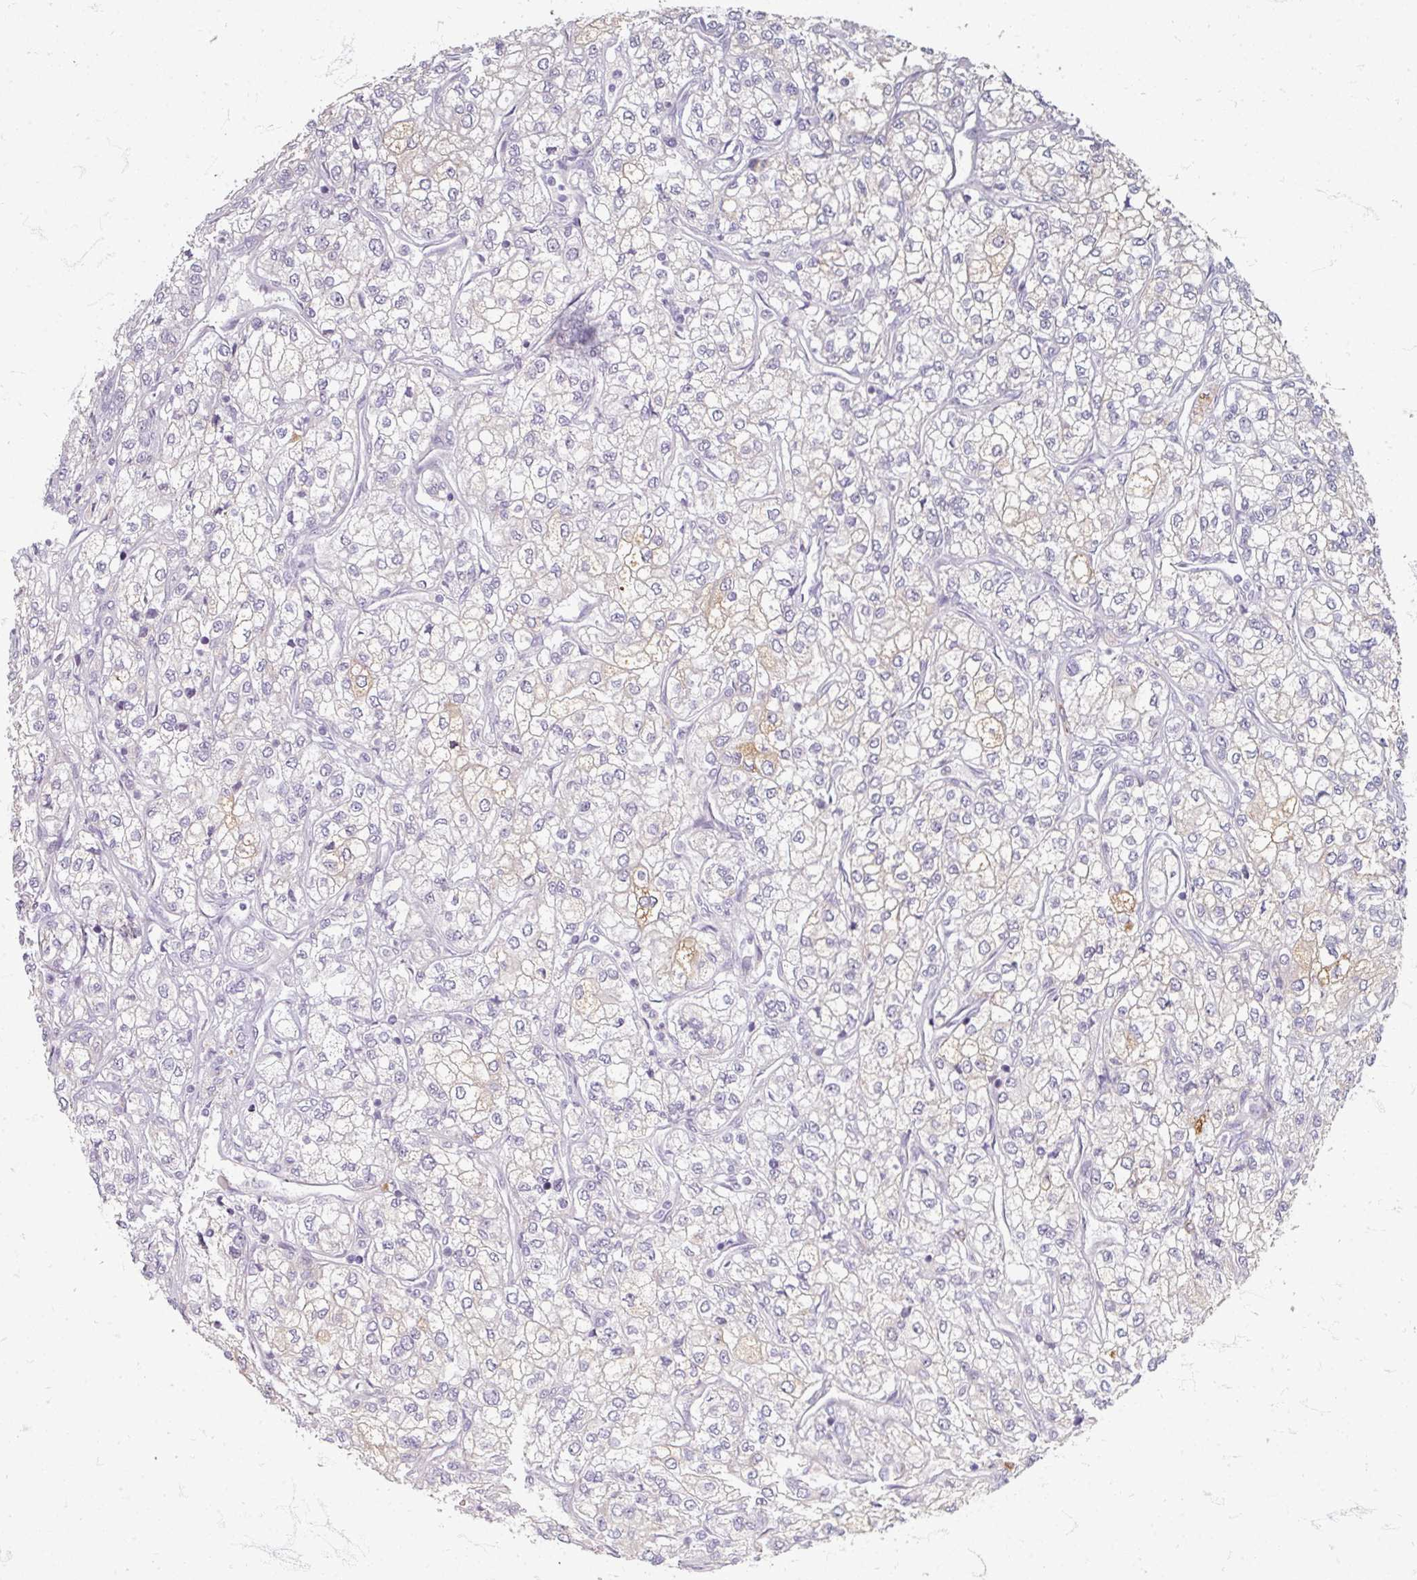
{"staining": {"intensity": "negative", "quantity": "none", "location": "none"}, "tissue": "renal cancer", "cell_type": "Tumor cells", "image_type": "cancer", "snomed": [{"axis": "morphology", "description": "Adenocarcinoma, NOS"}, {"axis": "topography", "description": "Kidney"}], "caption": "An image of human renal cancer (adenocarcinoma) is negative for staining in tumor cells. (Stains: DAB (3,3'-diaminobenzidine) immunohistochemistry with hematoxylin counter stain, Microscopy: brightfield microscopy at high magnification).", "gene": "ZNF878", "patient": {"sex": "male", "age": 80}}